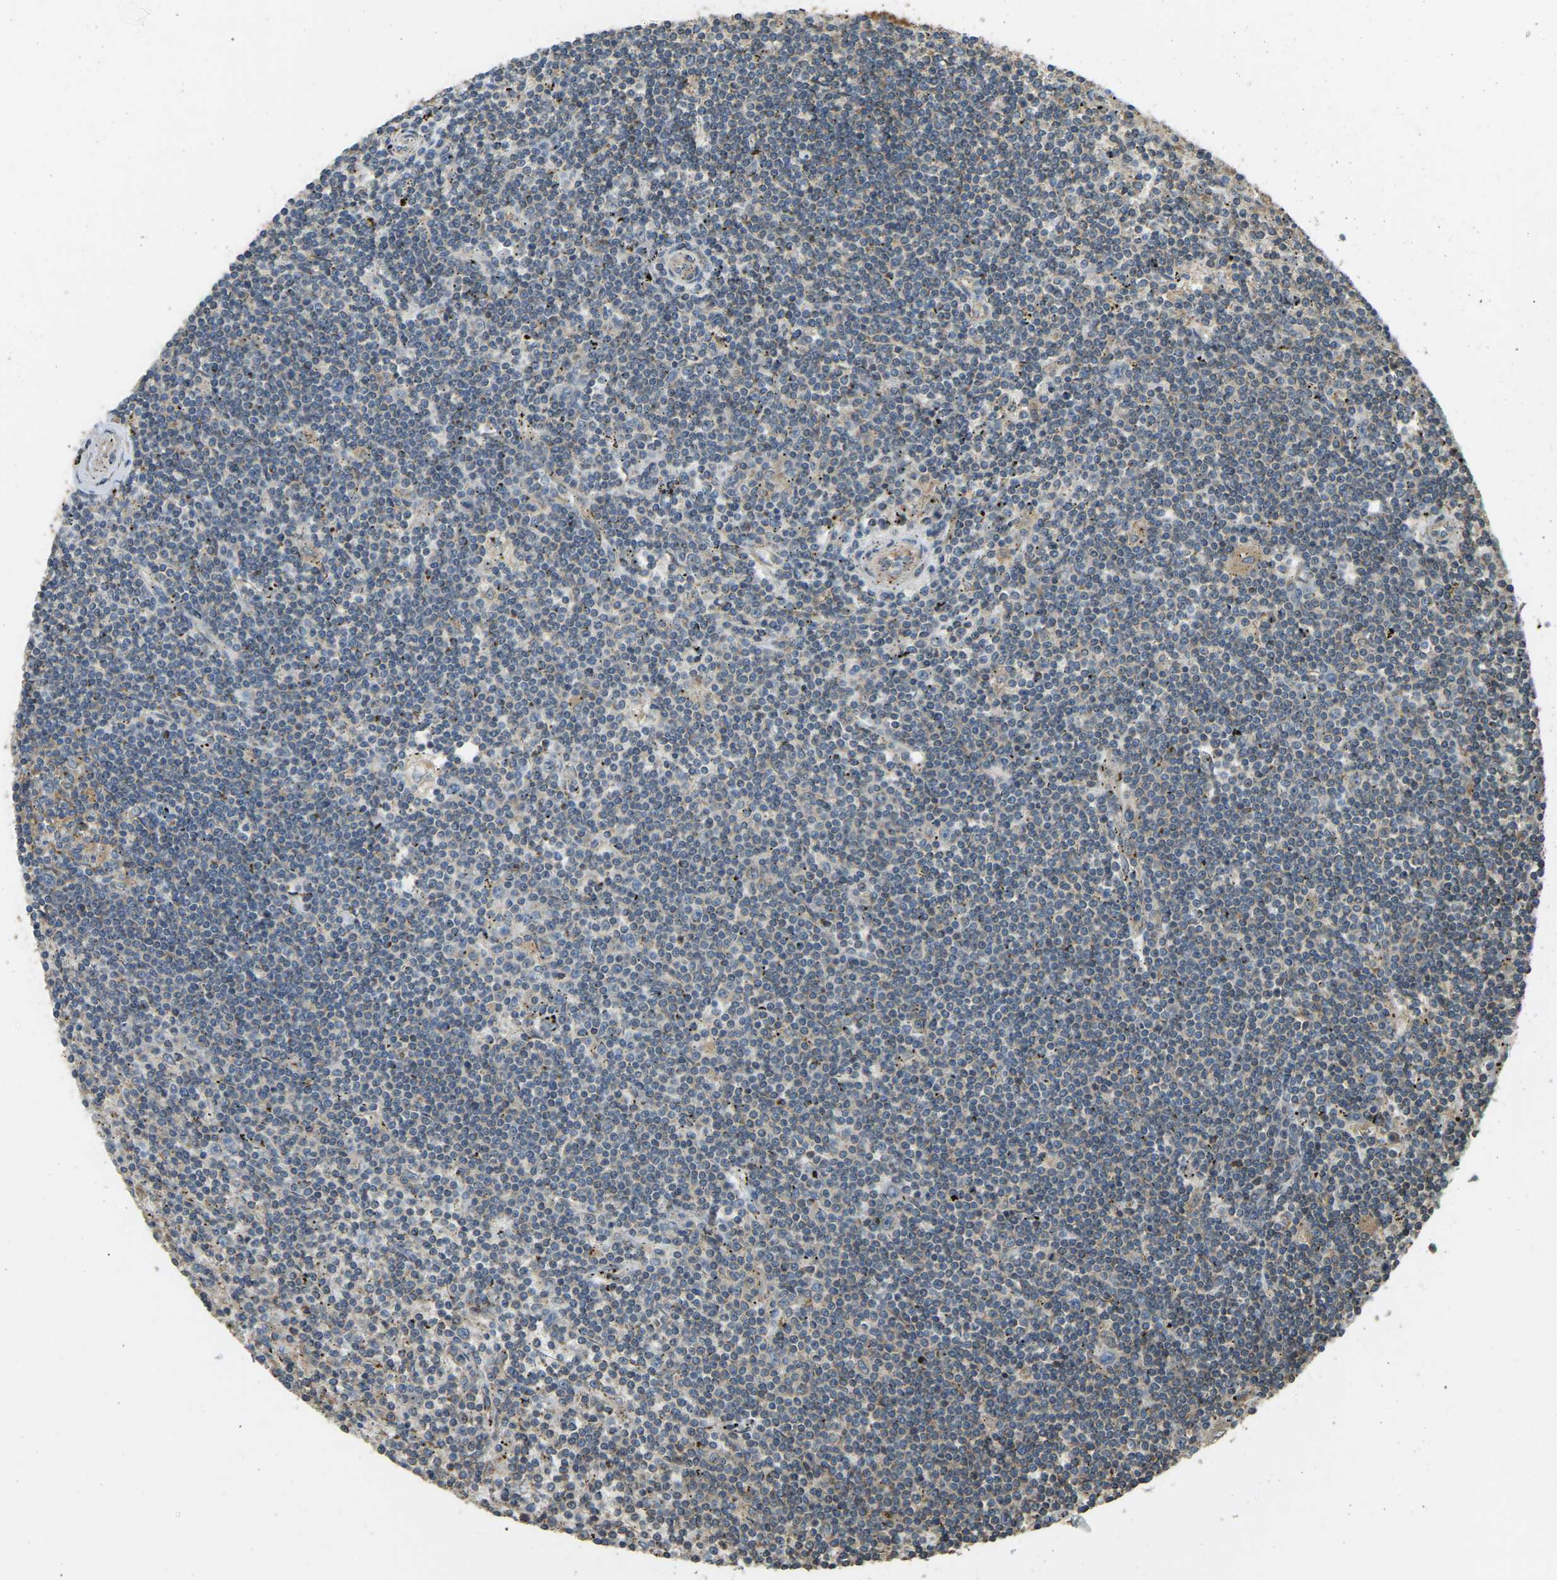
{"staining": {"intensity": "negative", "quantity": "none", "location": "none"}, "tissue": "lymphoma", "cell_type": "Tumor cells", "image_type": "cancer", "snomed": [{"axis": "morphology", "description": "Malignant lymphoma, non-Hodgkin's type, Low grade"}, {"axis": "topography", "description": "Spleen"}], "caption": "DAB immunohistochemical staining of human lymphoma shows no significant expression in tumor cells.", "gene": "GNG2", "patient": {"sex": "male", "age": 76}}